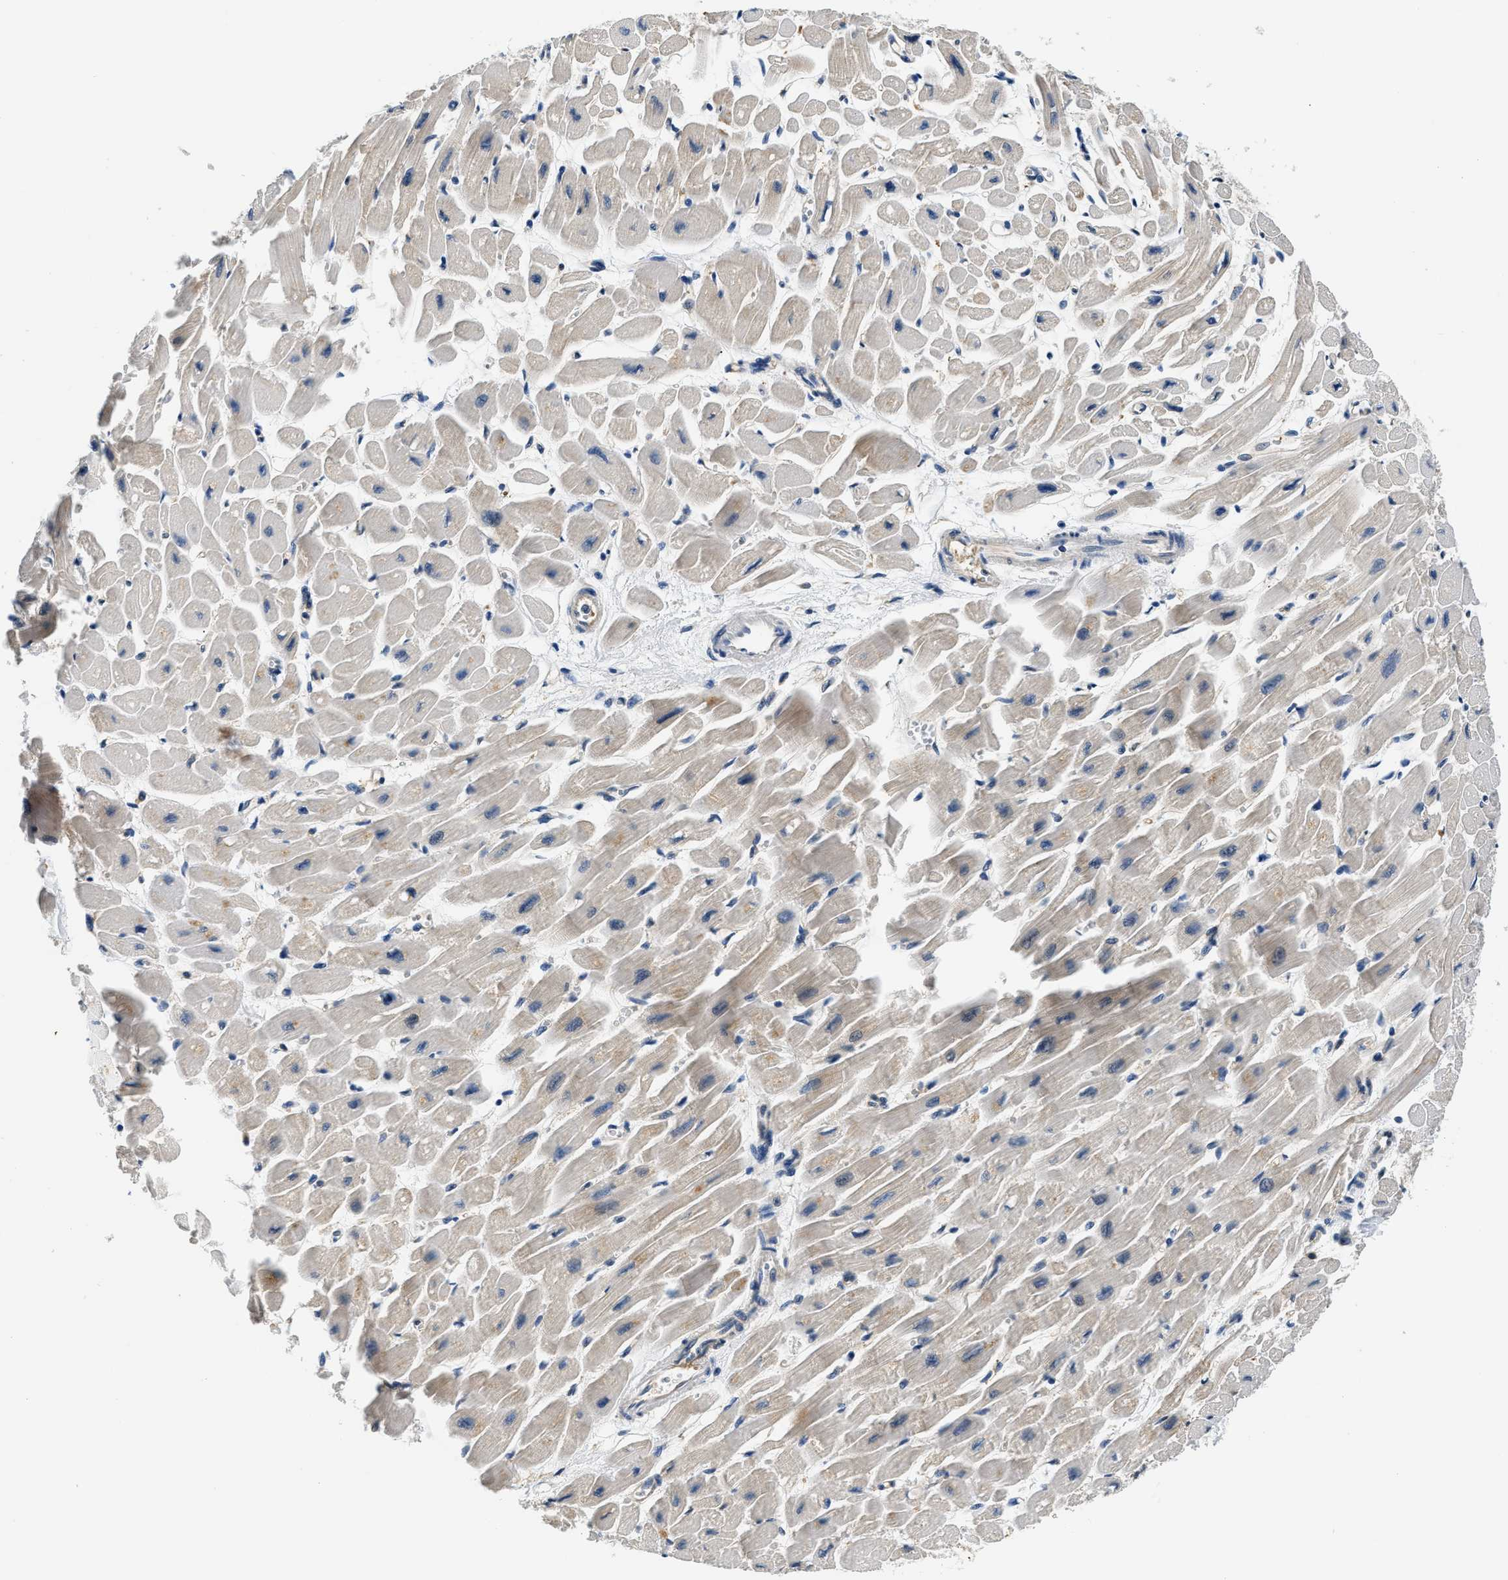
{"staining": {"intensity": "weak", "quantity": "25%-75%", "location": "cytoplasmic/membranous"}, "tissue": "heart muscle", "cell_type": "Cardiomyocytes", "image_type": "normal", "snomed": [{"axis": "morphology", "description": "Normal tissue, NOS"}, {"axis": "topography", "description": "Heart"}], "caption": "Weak cytoplasmic/membranous expression is seen in about 25%-75% of cardiomyocytes in unremarkable heart muscle.", "gene": "PPP2R1B", "patient": {"sex": "female", "age": 54}}